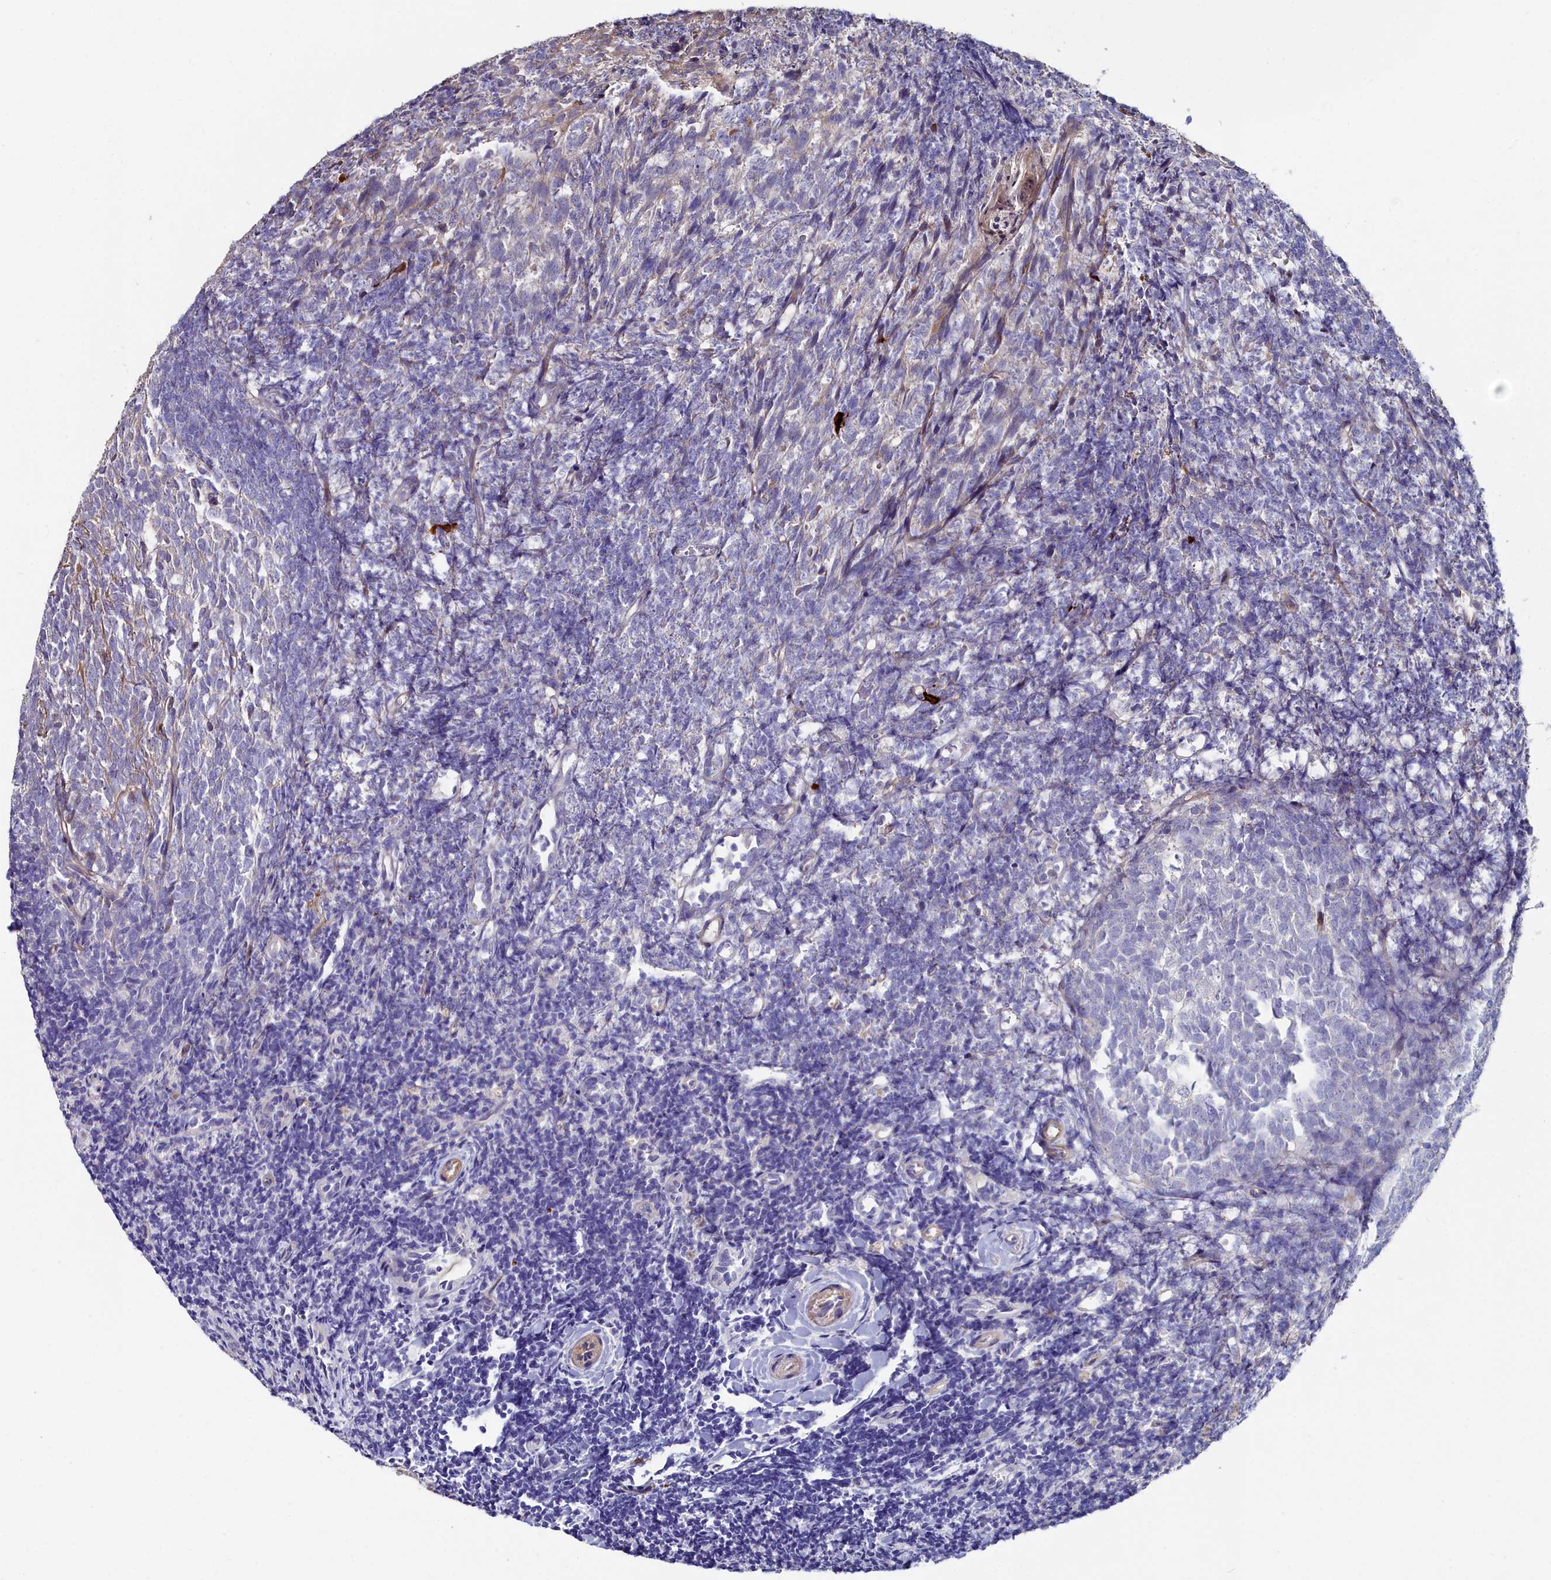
{"staining": {"intensity": "negative", "quantity": "none", "location": "none"}, "tissue": "tonsil", "cell_type": "Germinal center cells", "image_type": "normal", "snomed": [{"axis": "morphology", "description": "Normal tissue, NOS"}, {"axis": "topography", "description": "Tonsil"}], "caption": "IHC of normal human tonsil displays no staining in germinal center cells.", "gene": "C4orf19", "patient": {"sex": "female", "age": 10}}